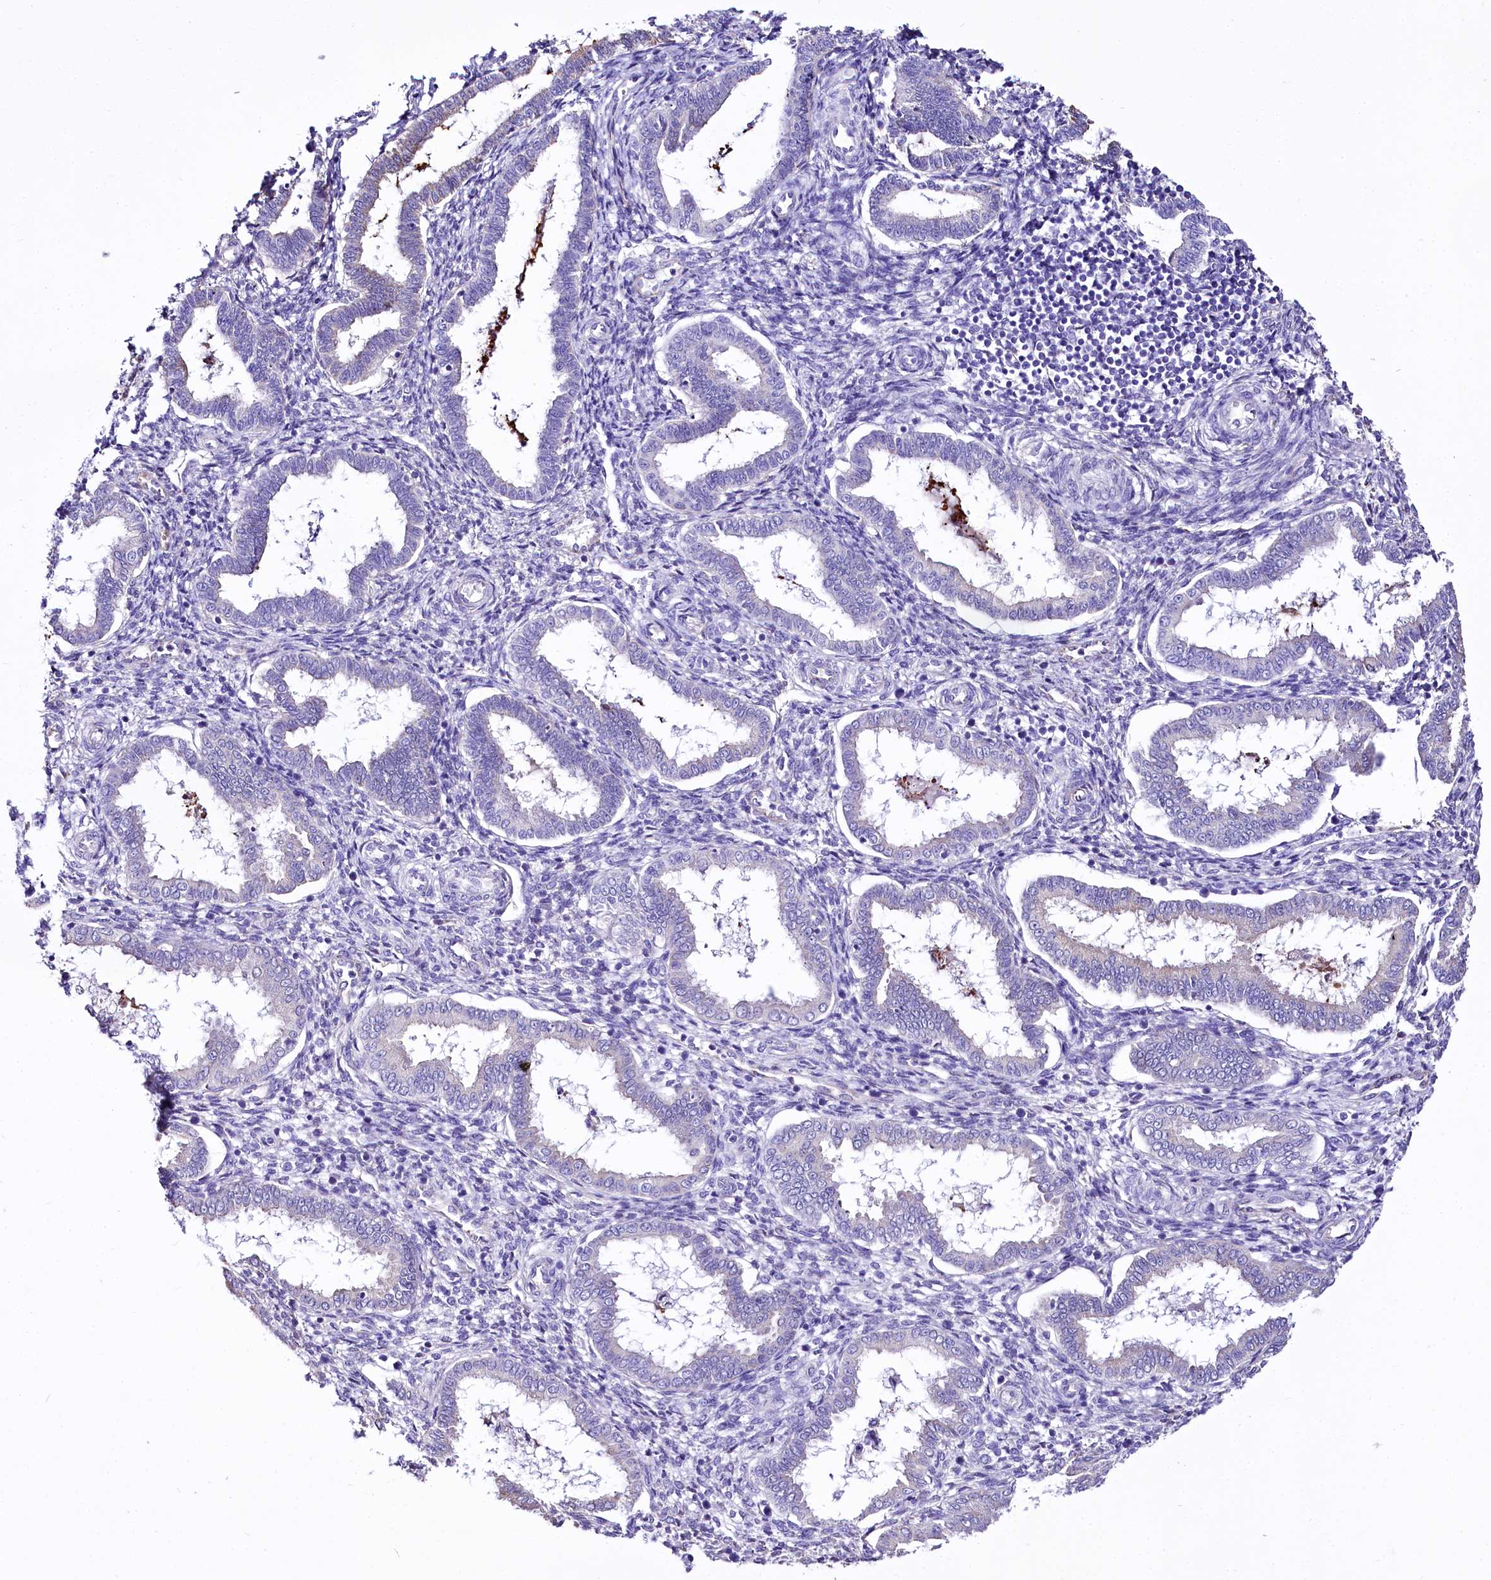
{"staining": {"intensity": "negative", "quantity": "none", "location": "none"}, "tissue": "endometrium", "cell_type": "Cells in endometrial stroma", "image_type": "normal", "snomed": [{"axis": "morphology", "description": "Normal tissue, NOS"}, {"axis": "topography", "description": "Endometrium"}], "caption": "Immunohistochemistry (IHC) of normal endometrium exhibits no expression in cells in endometrial stroma. Brightfield microscopy of IHC stained with DAB (brown) and hematoxylin (blue), captured at high magnification.", "gene": "A2ML1", "patient": {"sex": "female", "age": 24}}